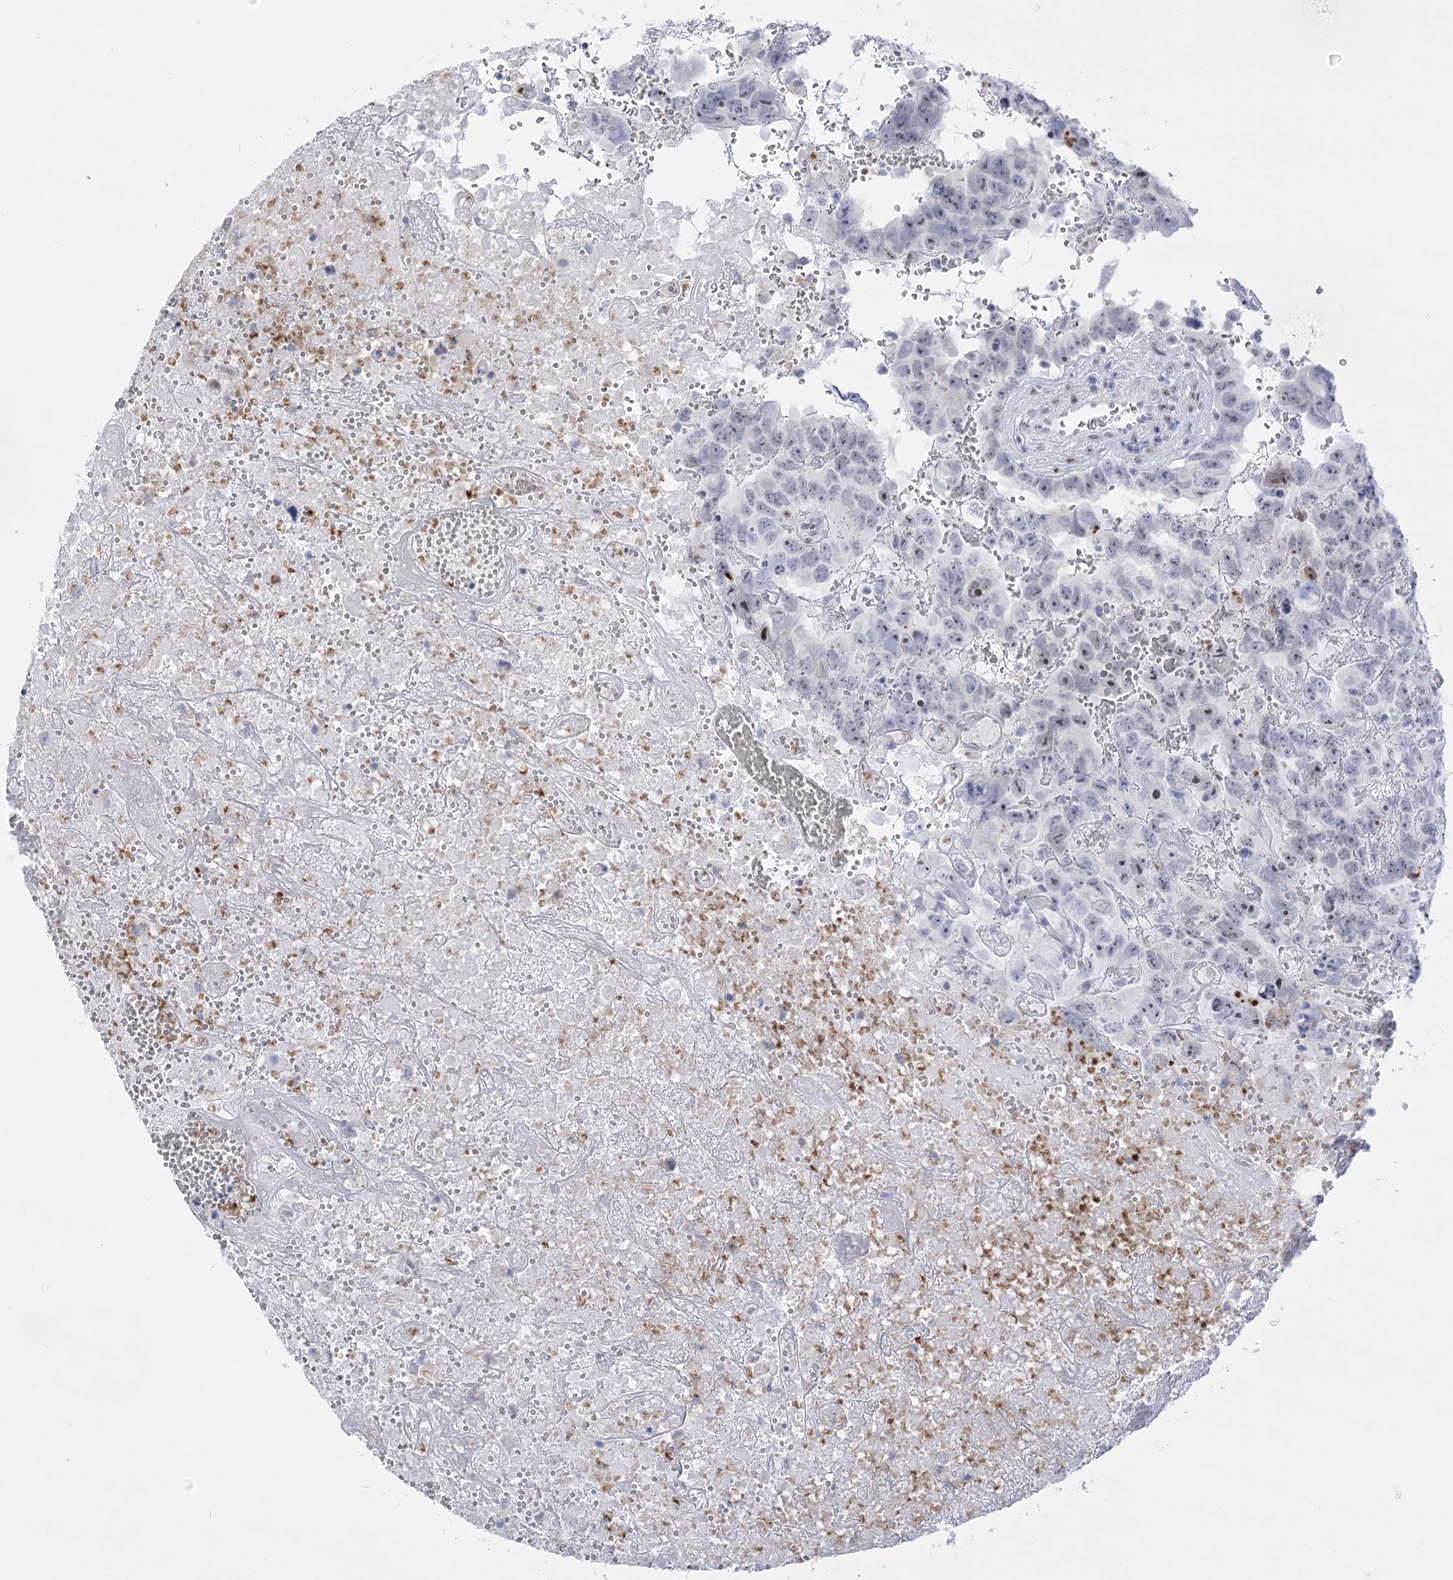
{"staining": {"intensity": "weak", "quantity": "<25%", "location": "nuclear"}, "tissue": "testis cancer", "cell_type": "Tumor cells", "image_type": "cancer", "snomed": [{"axis": "morphology", "description": "Carcinoma, Embryonal, NOS"}, {"axis": "topography", "description": "Testis"}], "caption": "This histopathology image is of embryonal carcinoma (testis) stained with immunohistochemistry to label a protein in brown with the nuclei are counter-stained blue. There is no positivity in tumor cells.", "gene": "HORMAD1", "patient": {"sex": "male", "age": 45}}